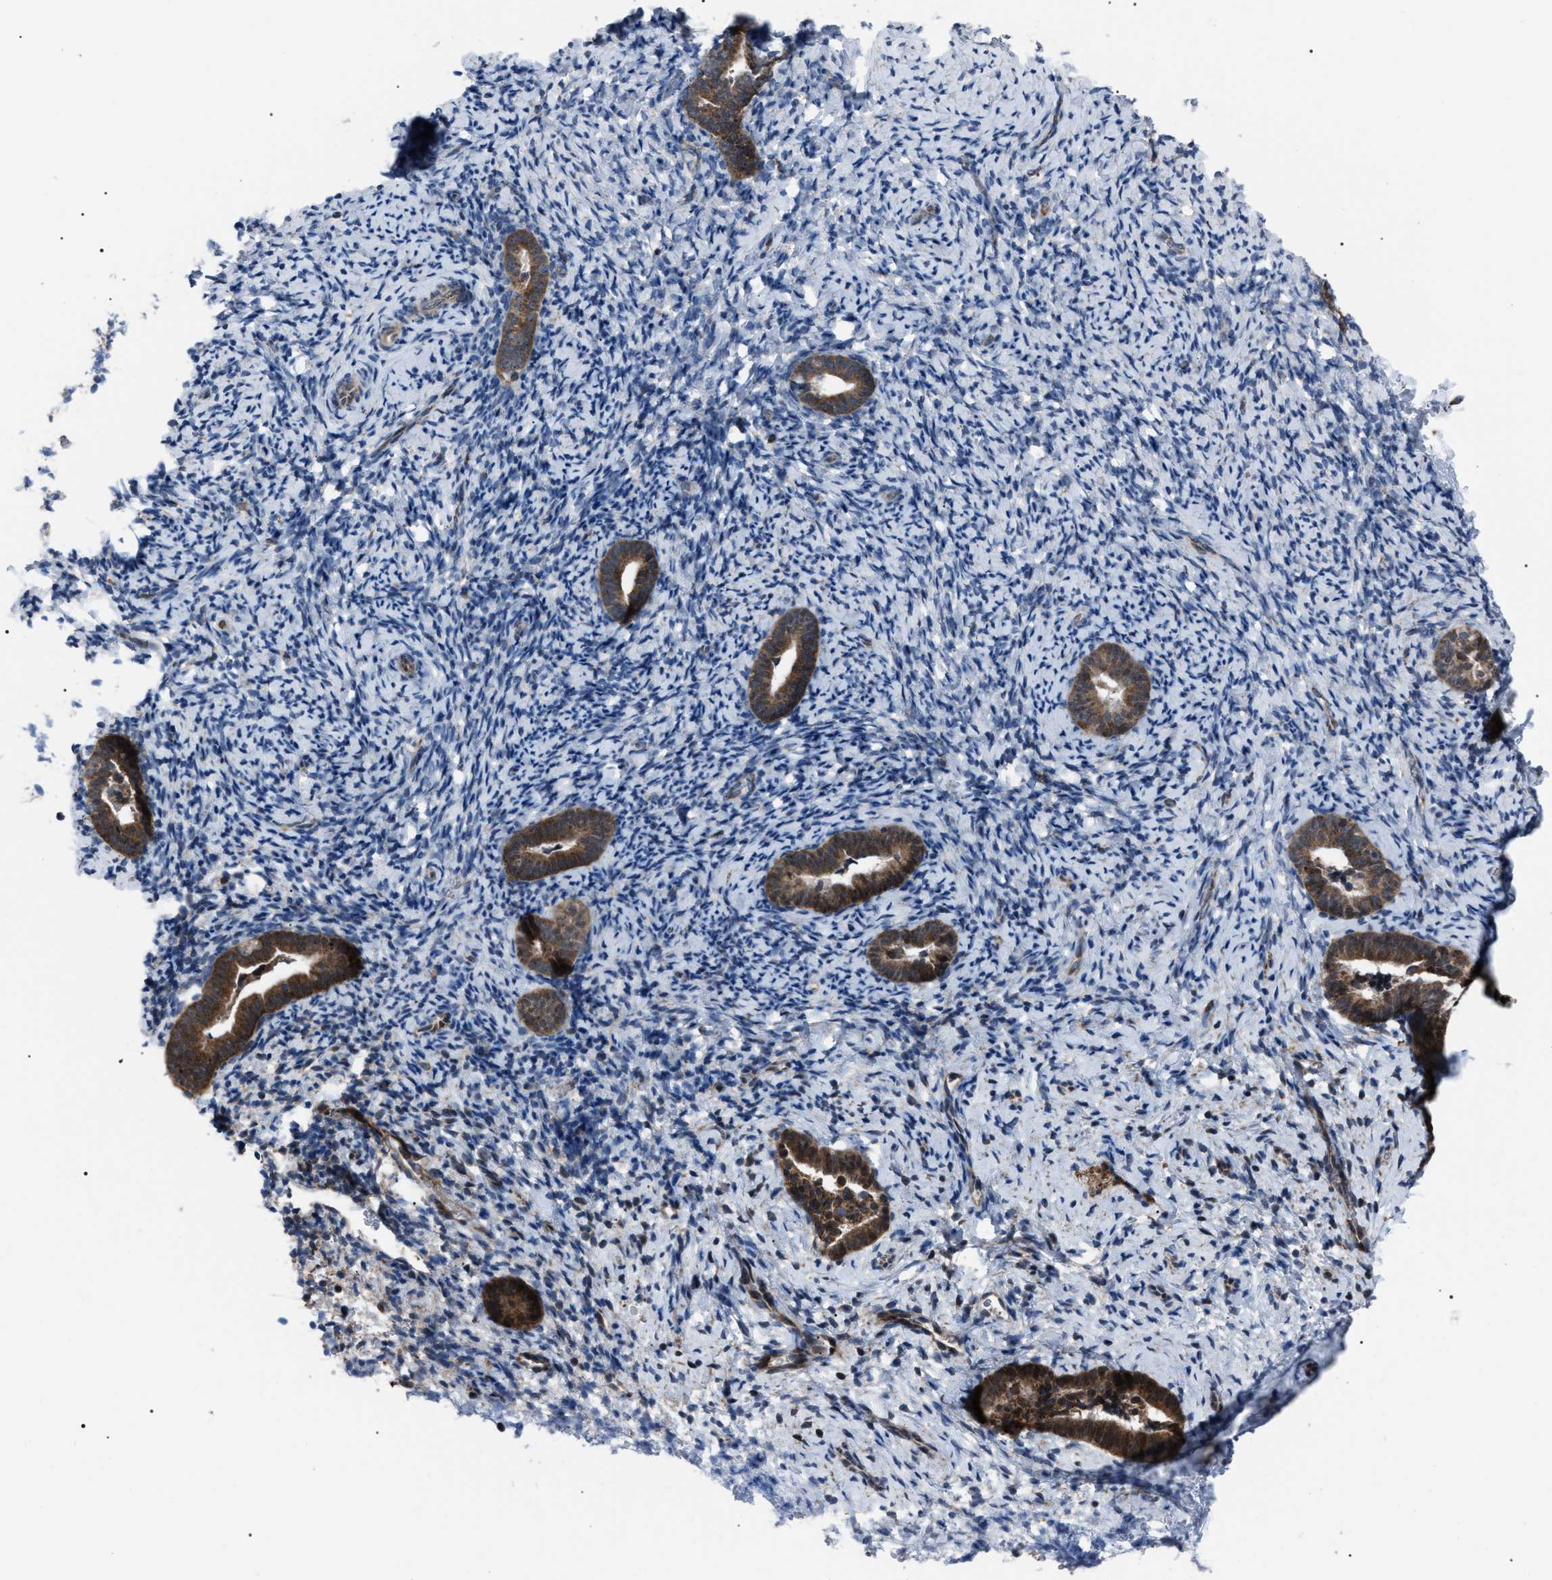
{"staining": {"intensity": "negative", "quantity": "none", "location": "none"}, "tissue": "endometrium", "cell_type": "Cells in endometrial stroma", "image_type": "normal", "snomed": [{"axis": "morphology", "description": "Normal tissue, NOS"}, {"axis": "topography", "description": "Endometrium"}], "caption": "The IHC image has no significant staining in cells in endometrial stroma of endometrium. (DAB immunohistochemistry visualized using brightfield microscopy, high magnification).", "gene": "AGO2", "patient": {"sex": "female", "age": 51}}